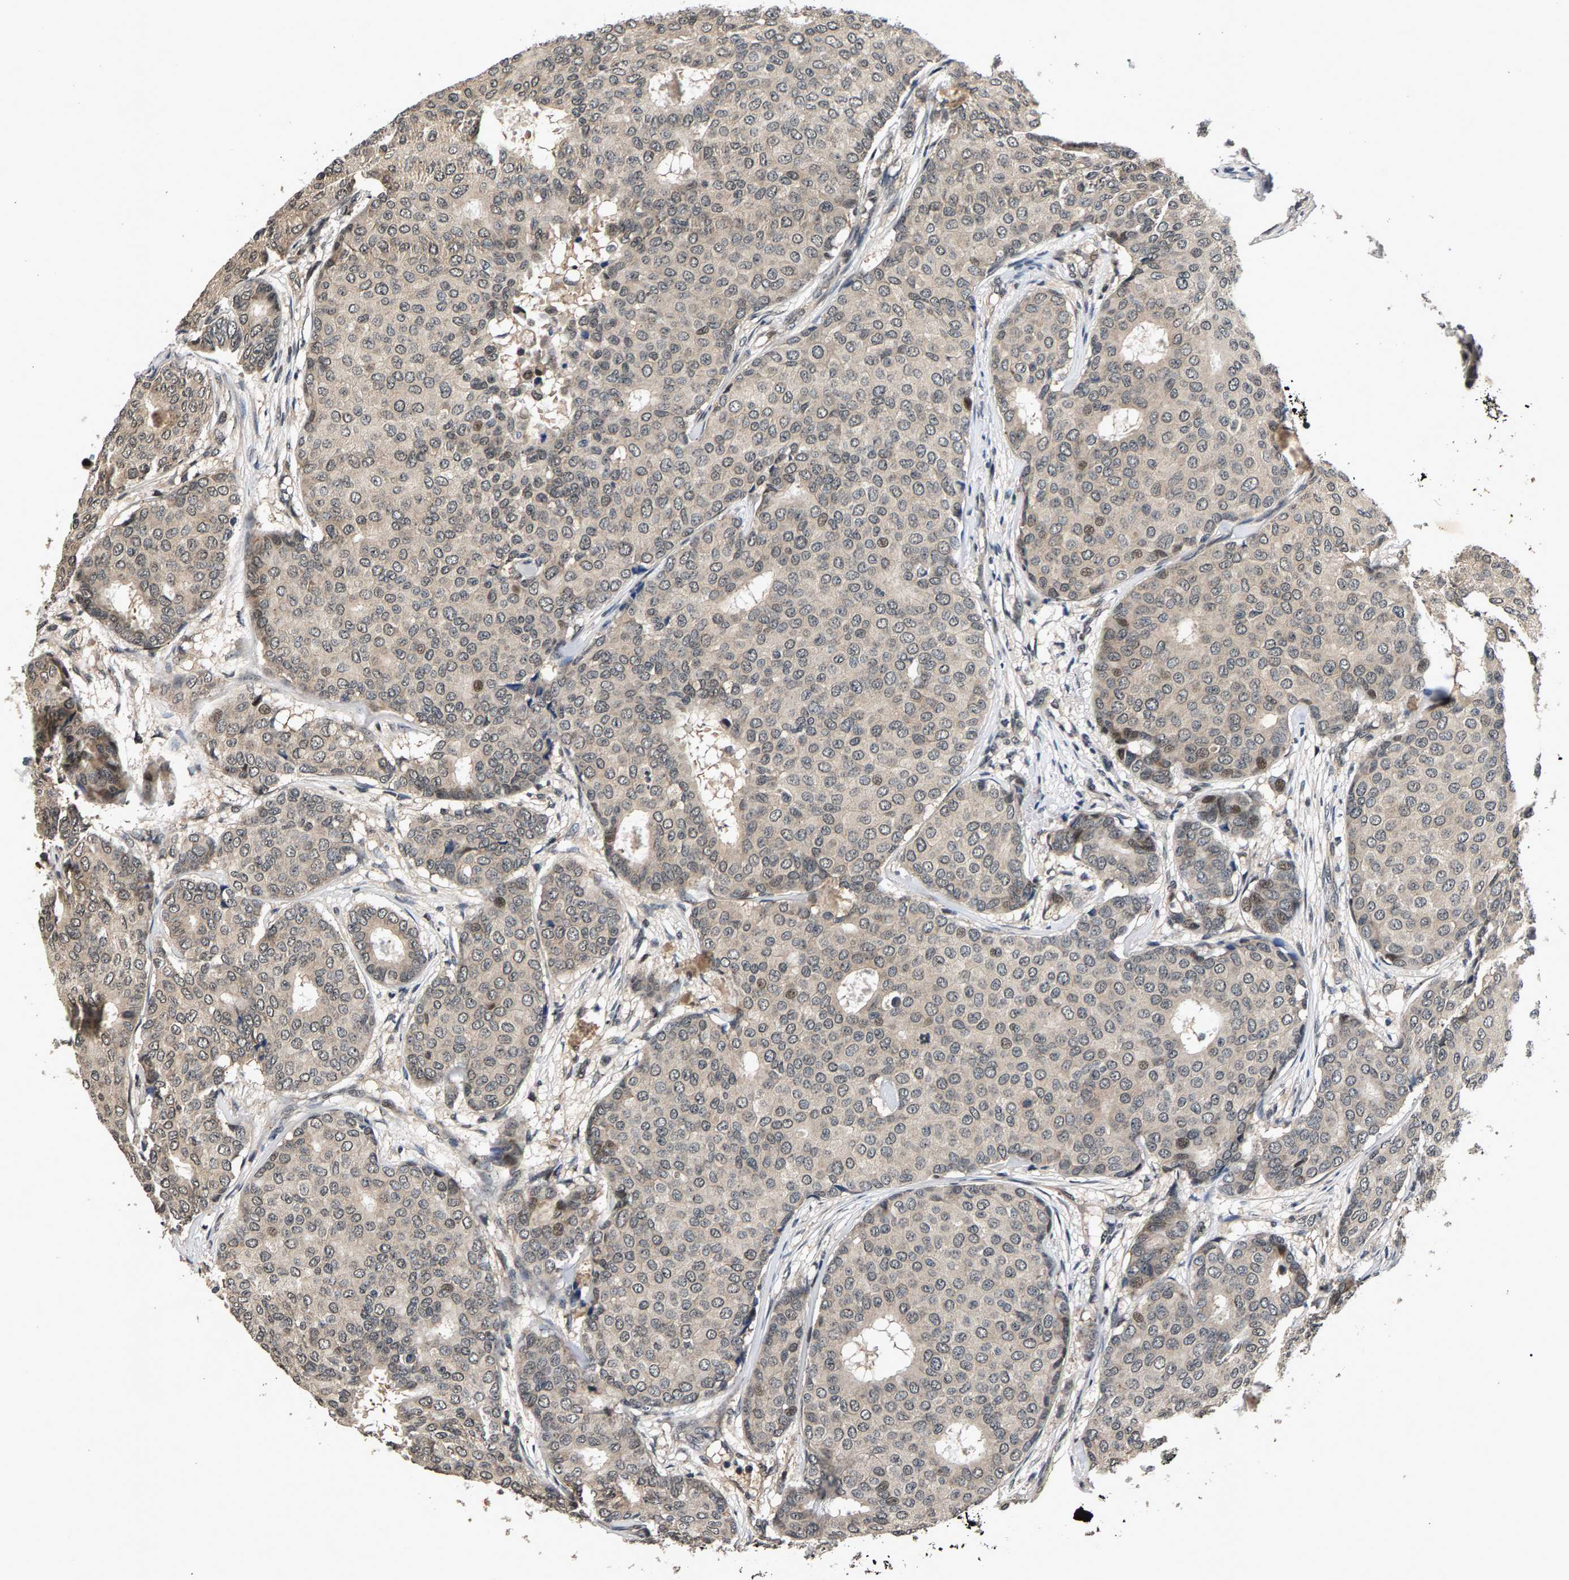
{"staining": {"intensity": "weak", "quantity": "25%-75%", "location": "cytoplasmic/membranous,nuclear"}, "tissue": "breast cancer", "cell_type": "Tumor cells", "image_type": "cancer", "snomed": [{"axis": "morphology", "description": "Duct carcinoma"}, {"axis": "topography", "description": "Breast"}], "caption": "Human invasive ductal carcinoma (breast) stained with a brown dye reveals weak cytoplasmic/membranous and nuclear positive staining in about 25%-75% of tumor cells.", "gene": "RBM33", "patient": {"sex": "female", "age": 75}}